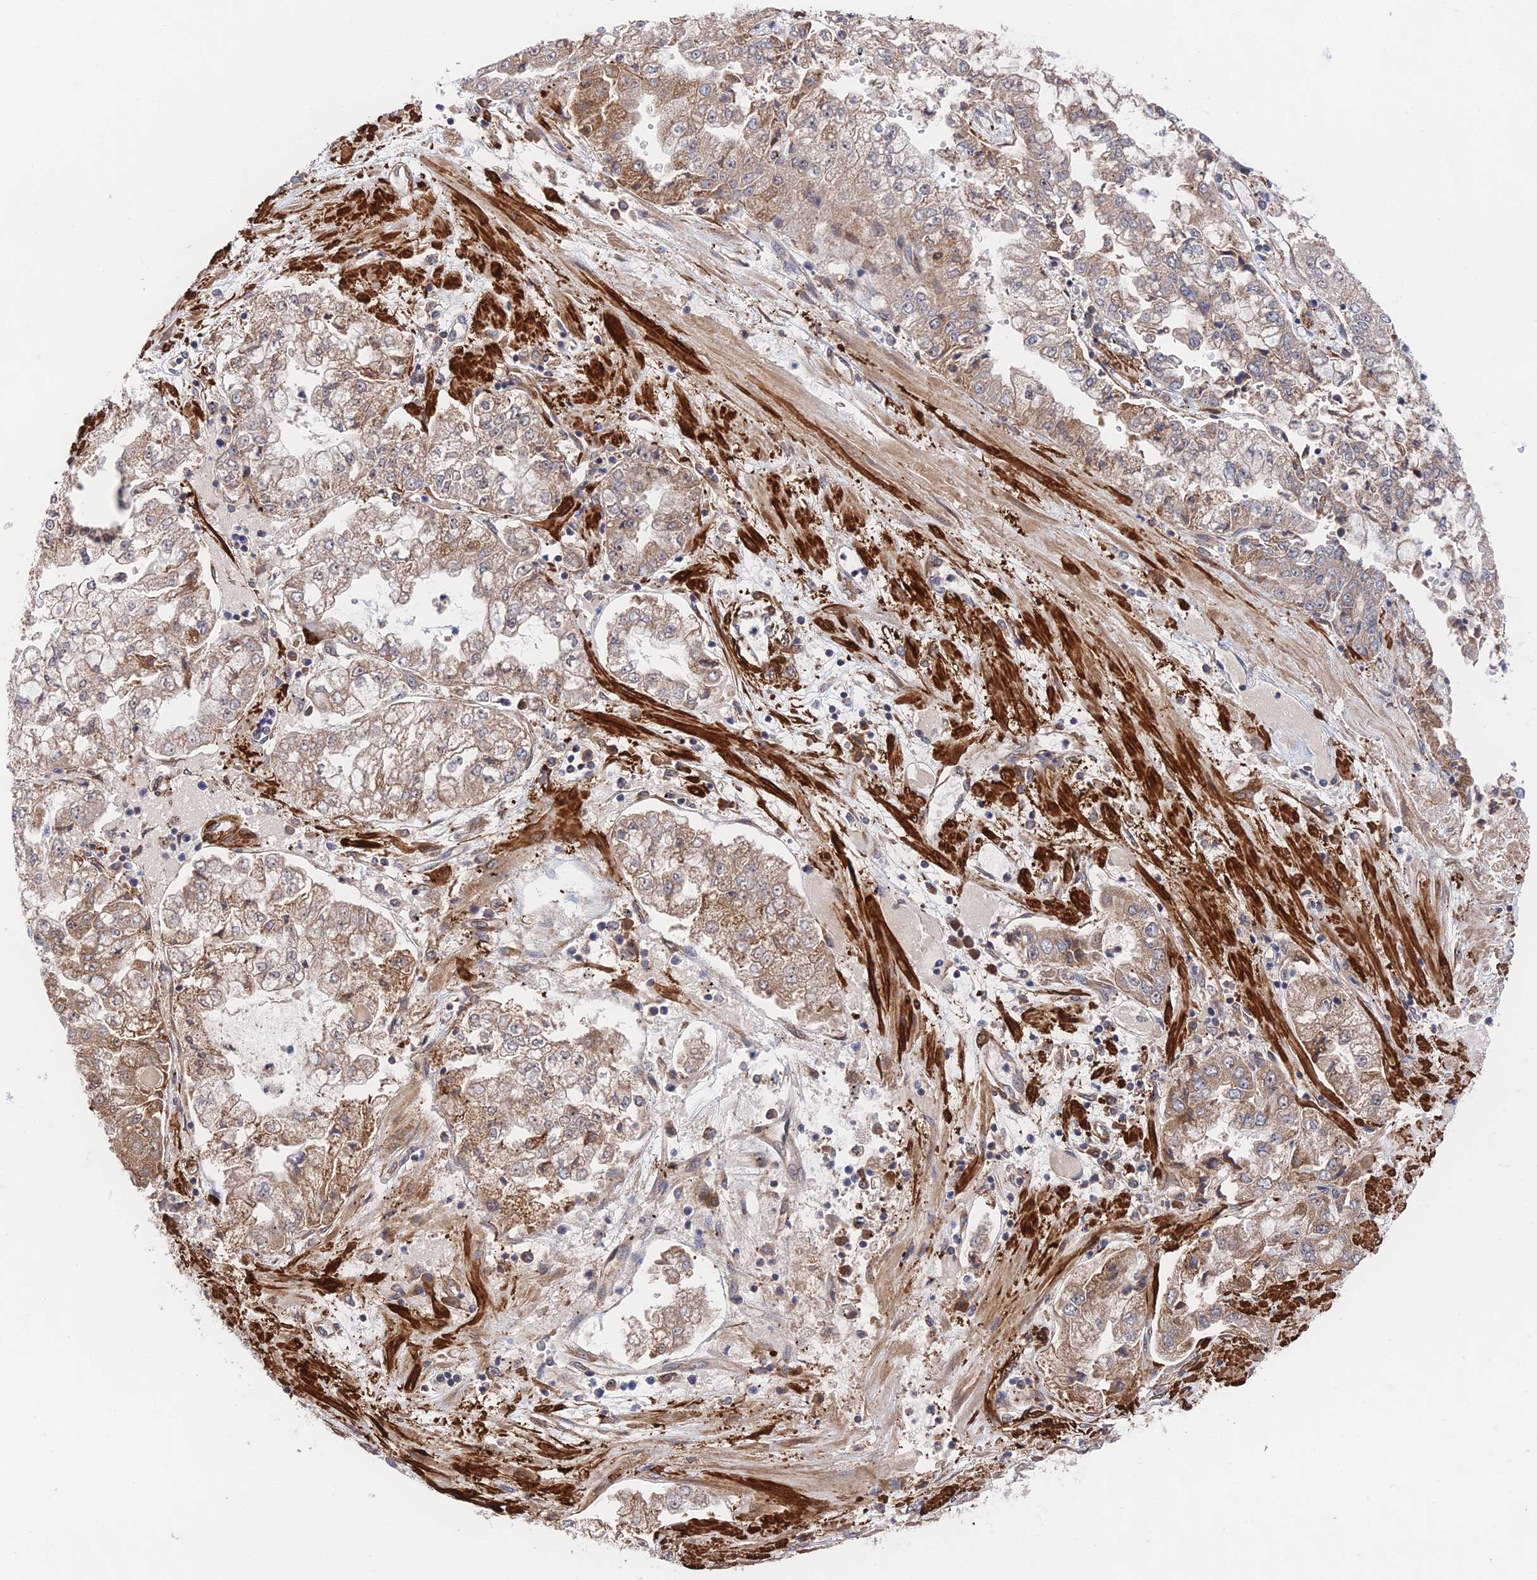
{"staining": {"intensity": "moderate", "quantity": ">75%", "location": "cytoplasmic/membranous"}, "tissue": "stomach cancer", "cell_type": "Tumor cells", "image_type": "cancer", "snomed": [{"axis": "morphology", "description": "Adenocarcinoma, NOS"}, {"axis": "topography", "description": "Stomach"}], "caption": "Immunohistochemical staining of human adenocarcinoma (stomach) demonstrates medium levels of moderate cytoplasmic/membranous protein positivity in about >75% of tumor cells. (IHC, brightfield microscopy, high magnification).", "gene": "ZNF320", "patient": {"sex": "male", "age": 76}}